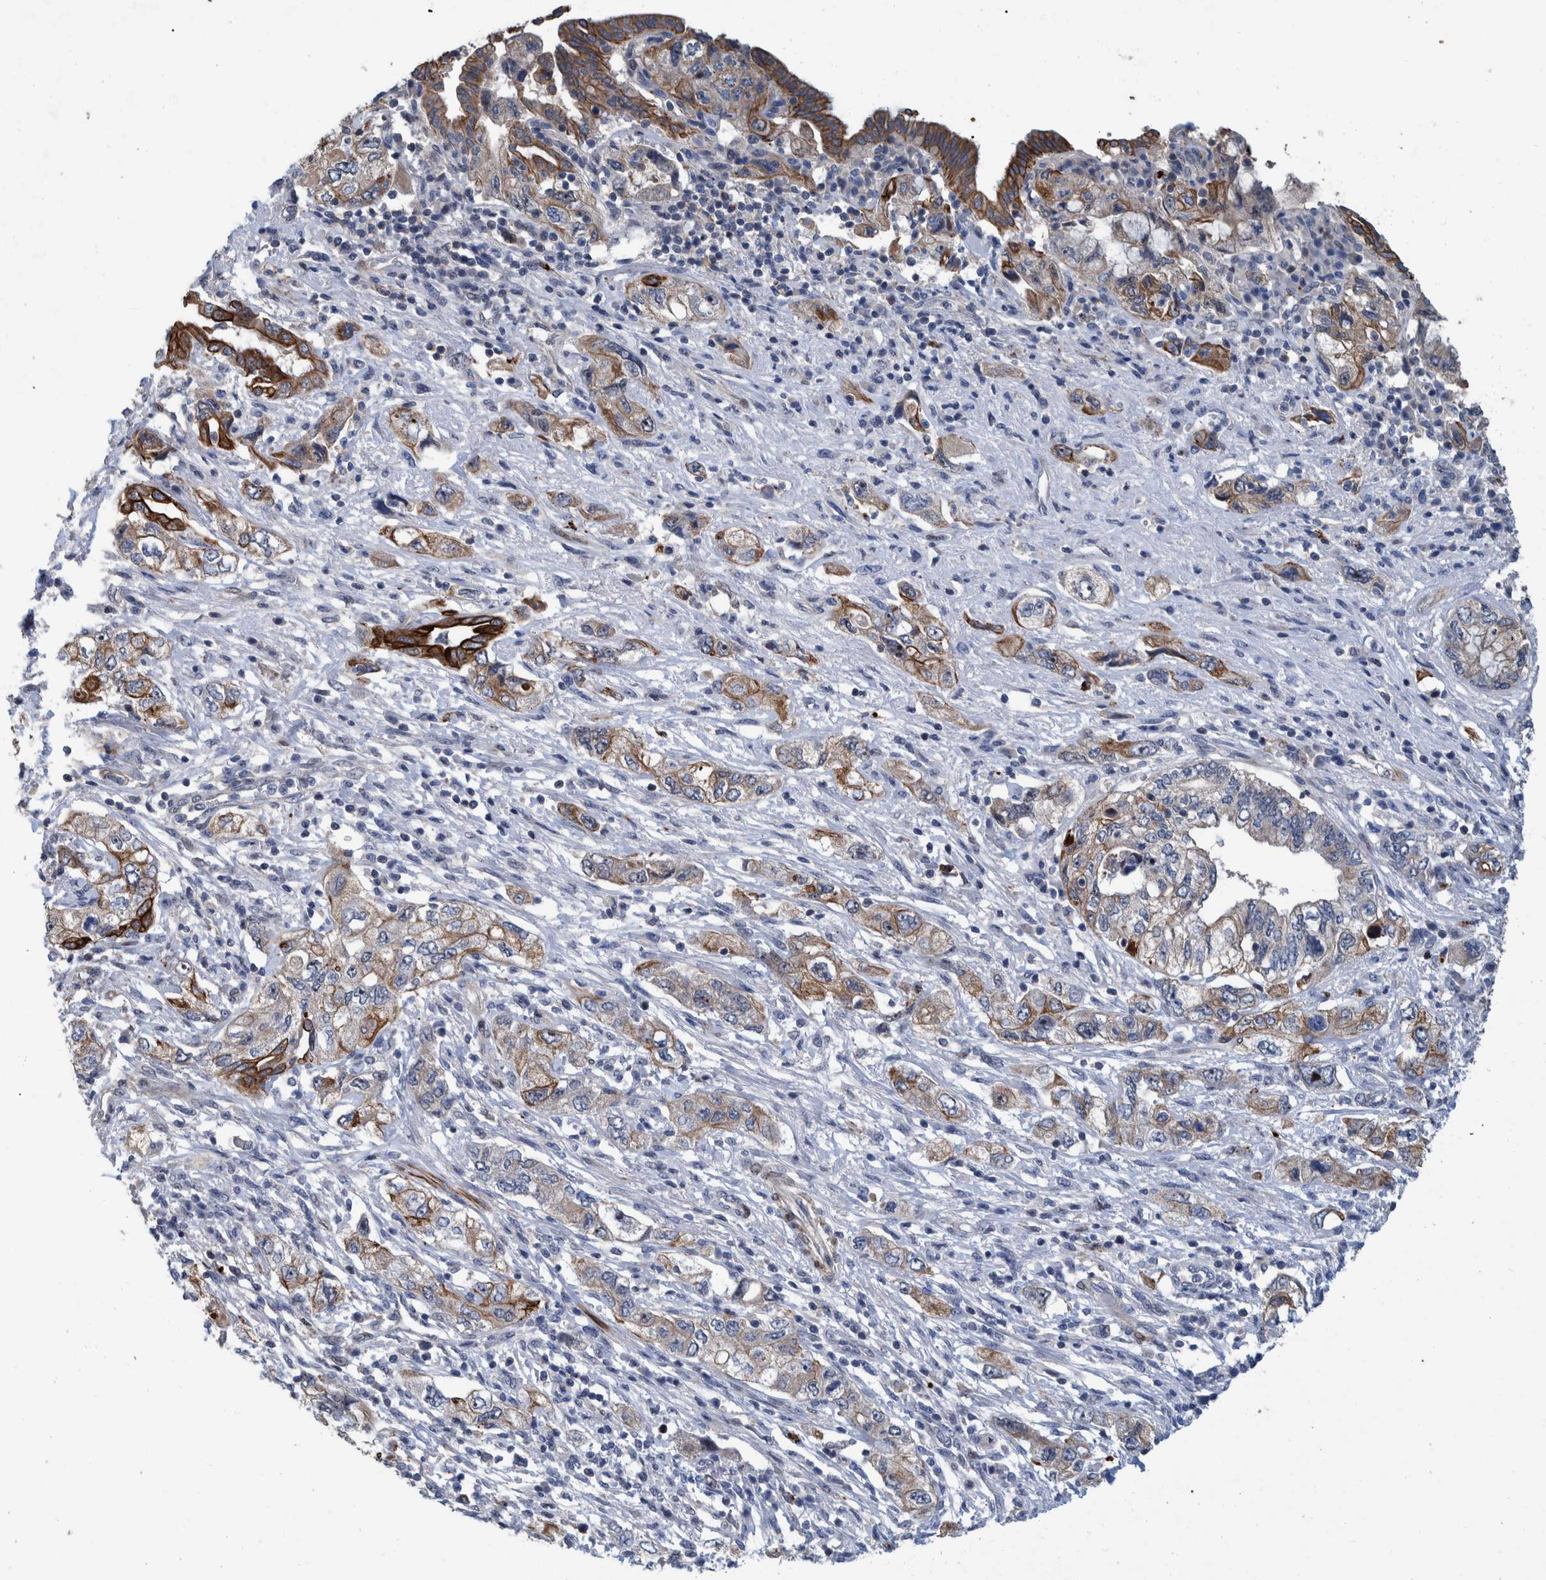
{"staining": {"intensity": "moderate", "quantity": "25%-75%", "location": "cytoplasmic/membranous"}, "tissue": "pancreatic cancer", "cell_type": "Tumor cells", "image_type": "cancer", "snomed": [{"axis": "morphology", "description": "Adenocarcinoma, NOS"}, {"axis": "topography", "description": "Pancreas"}], "caption": "DAB immunohistochemical staining of pancreatic cancer (adenocarcinoma) displays moderate cytoplasmic/membranous protein expression in approximately 25%-75% of tumor cells.", "gene": "MKS1", "patient": {"sex": "female", "age": 73}}